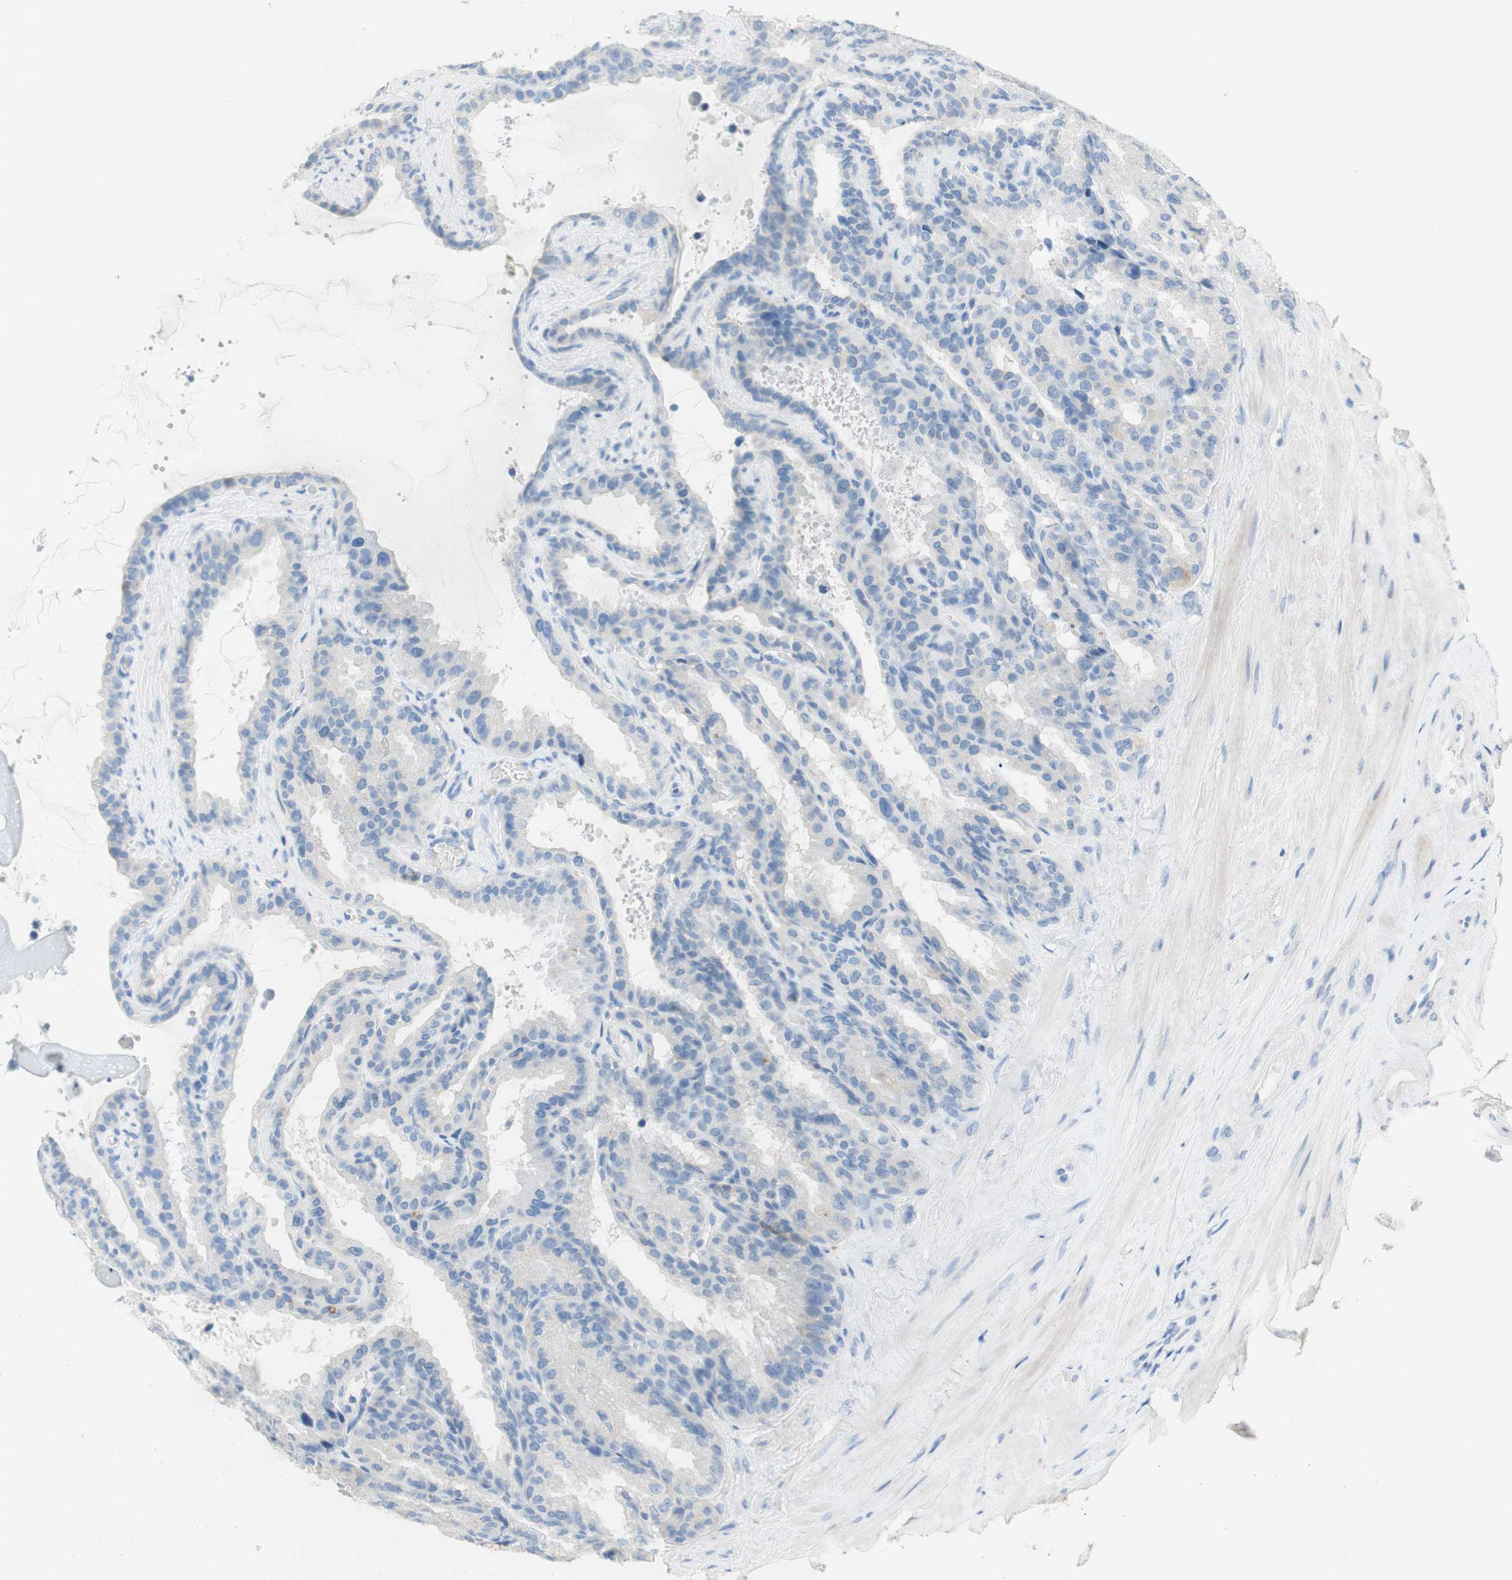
{"staining": {"intensity": "weak", "quantity": "<25%", "location": "cytoplasmic/membranous"}, "tissue": "seminal vesicle", "cell_type": "Glandular cells", "image_type": "normal", "snomed": [{"axis": "morphology", "description": "Normal tissue, NOS"}, {"axis": "topography", "description": "Seminal veicle"}], "caption": "Micrograph shows no significant protein staining in glandular cells of benign seminal vesicle.", "gene": "POLR2J3", "patient": {"sex": "male", "age": 46}}